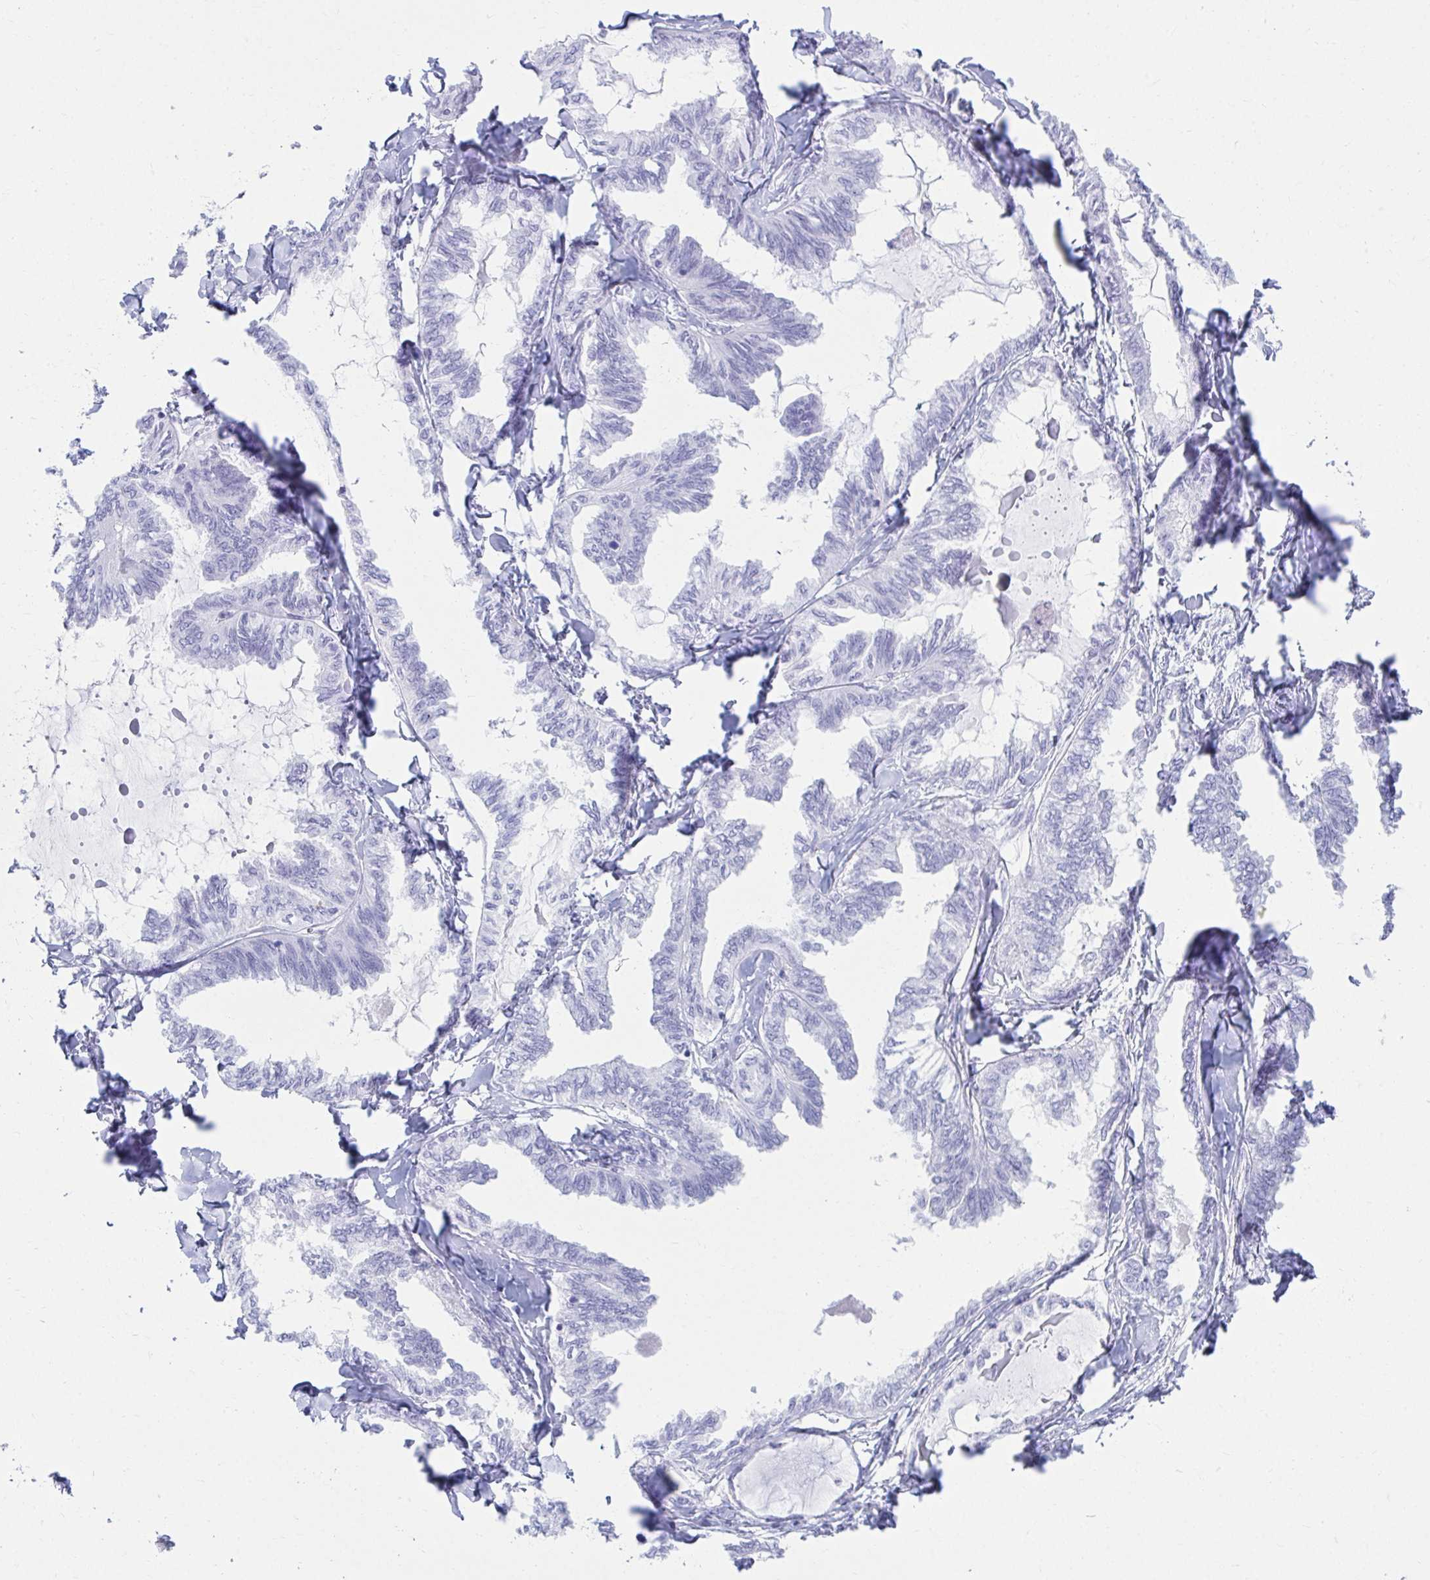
{"staining": {"intensity": "negative", "quantity": "none", "location": "none"}, "tissue": "ovarian cancer", "cell_type": "Tumor cells", "image_type": "cancer", "snomed": [{"axis": "morphology", "description": "Carcinoma, endometroid"}, {"axis": "topography", "description": "Ovary"}], "caption": "Immunohistochemistry photomicrograph of neoplastic tissue: ovarian cancer stained with DAB shows no significant protein positivity in tumor cells.", "gene": "ATP4B", "patient": {"sex": "female", "age": 70}}